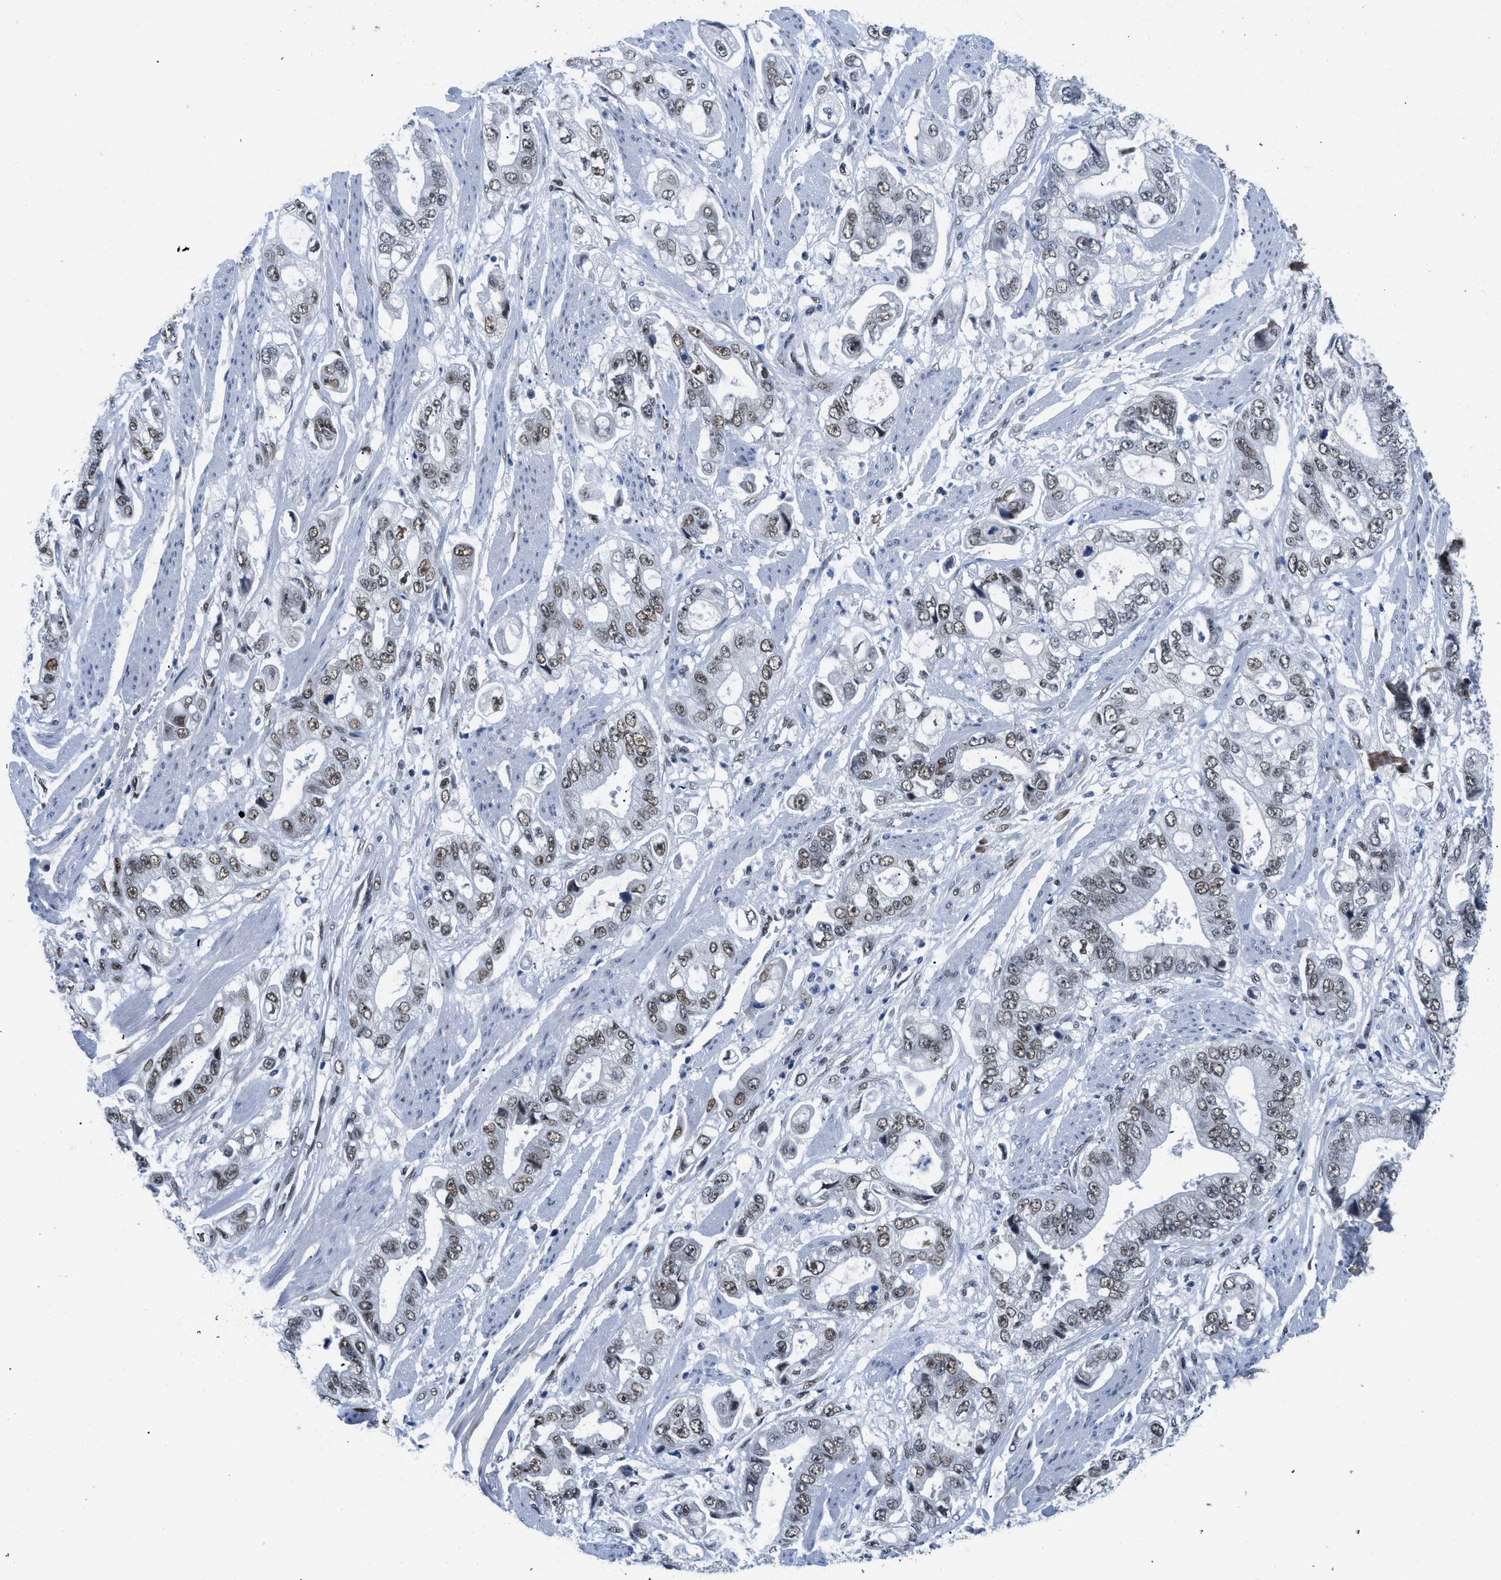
{"staining": {"intensity": "weak", "quantity": ">75%", "location": "nuclear"}, "tissue": "stomach cancer", "cell_type": "Tumor cells", "image_type": "cancer", "snomed": [{"axis": "morphology", "description": "Normal tissue, NOS"}, {"axis": "morphology", "description": "Adenocarcinoma, NOS"}, {"axis": "topography", "description": "Stomach"}], "caption": "Human stomach adenocarcinoma stained for a protein (brown) displays weak nuclear positive staining in about >75% of tumor cells.", "gene": "SMARCAD1", "patient": {"sex": "male", "age": 62}}